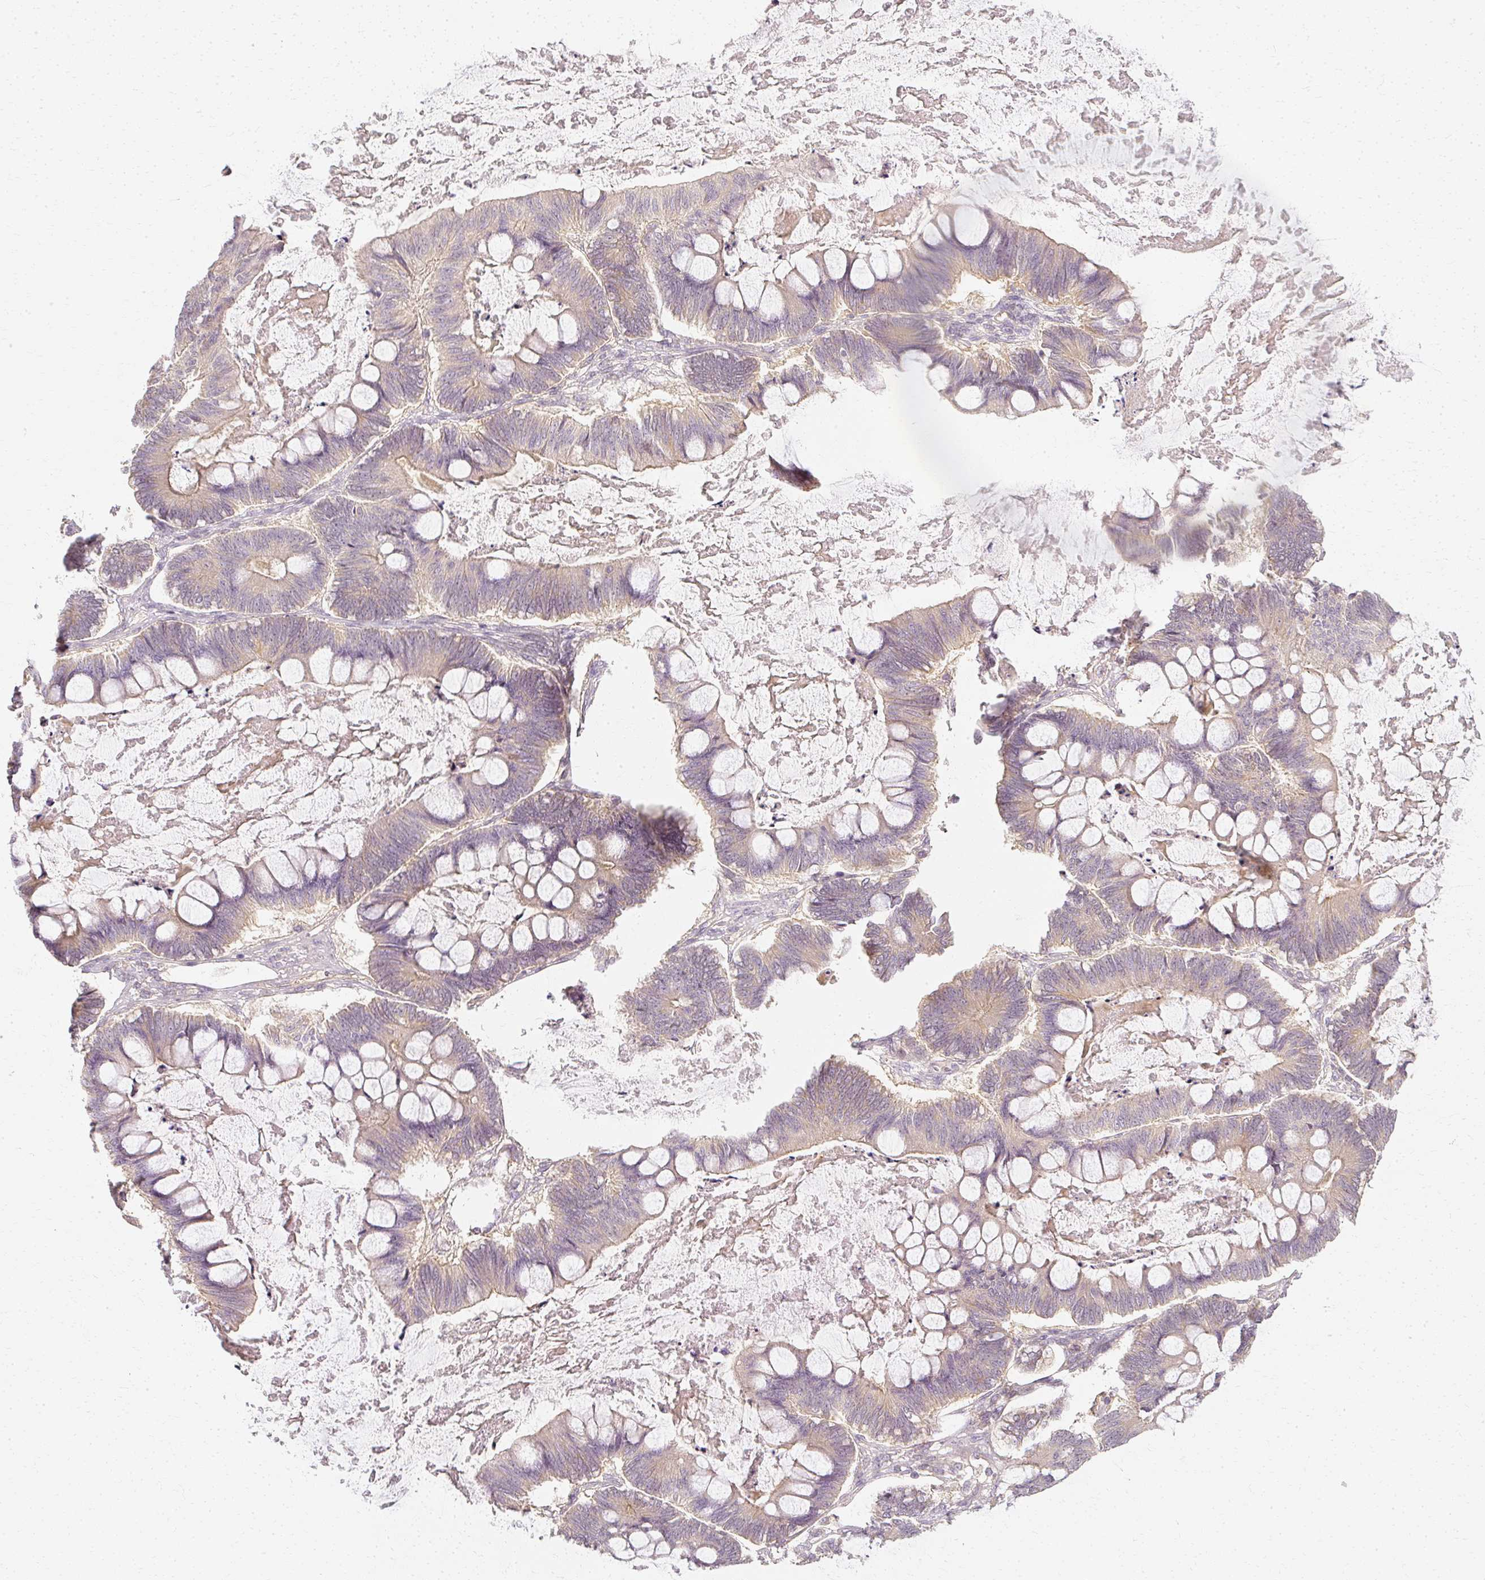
{"staining": {"intensity": "weak", "quantity": "25%-75%", "location": "cytoplasmic/membranous"}, "tissue": "ovarian cancer", "cell_type": "Tumor cells", "image_type": "cancer", "snomed": [{"axis": "morphology", "description": "Cystadenocarcinoma, mucinous, NOS"}, {"axis": "topography", "description": "Ovary"}], "caption": "Immunohistochemistry photomicrograph of neoplastic tissue: ovarian mucinous cystadenocarcinoma stained using immunohistochemistry (IHC) demonstrates low levels of weak protein expression localized specifically in the cytoplasmic/membranous of tumor cells, appearing as a cytoplasmic/membranous brown color.", "gene": "GNAQ", "patient": {"sex": "female", "age": 61}}